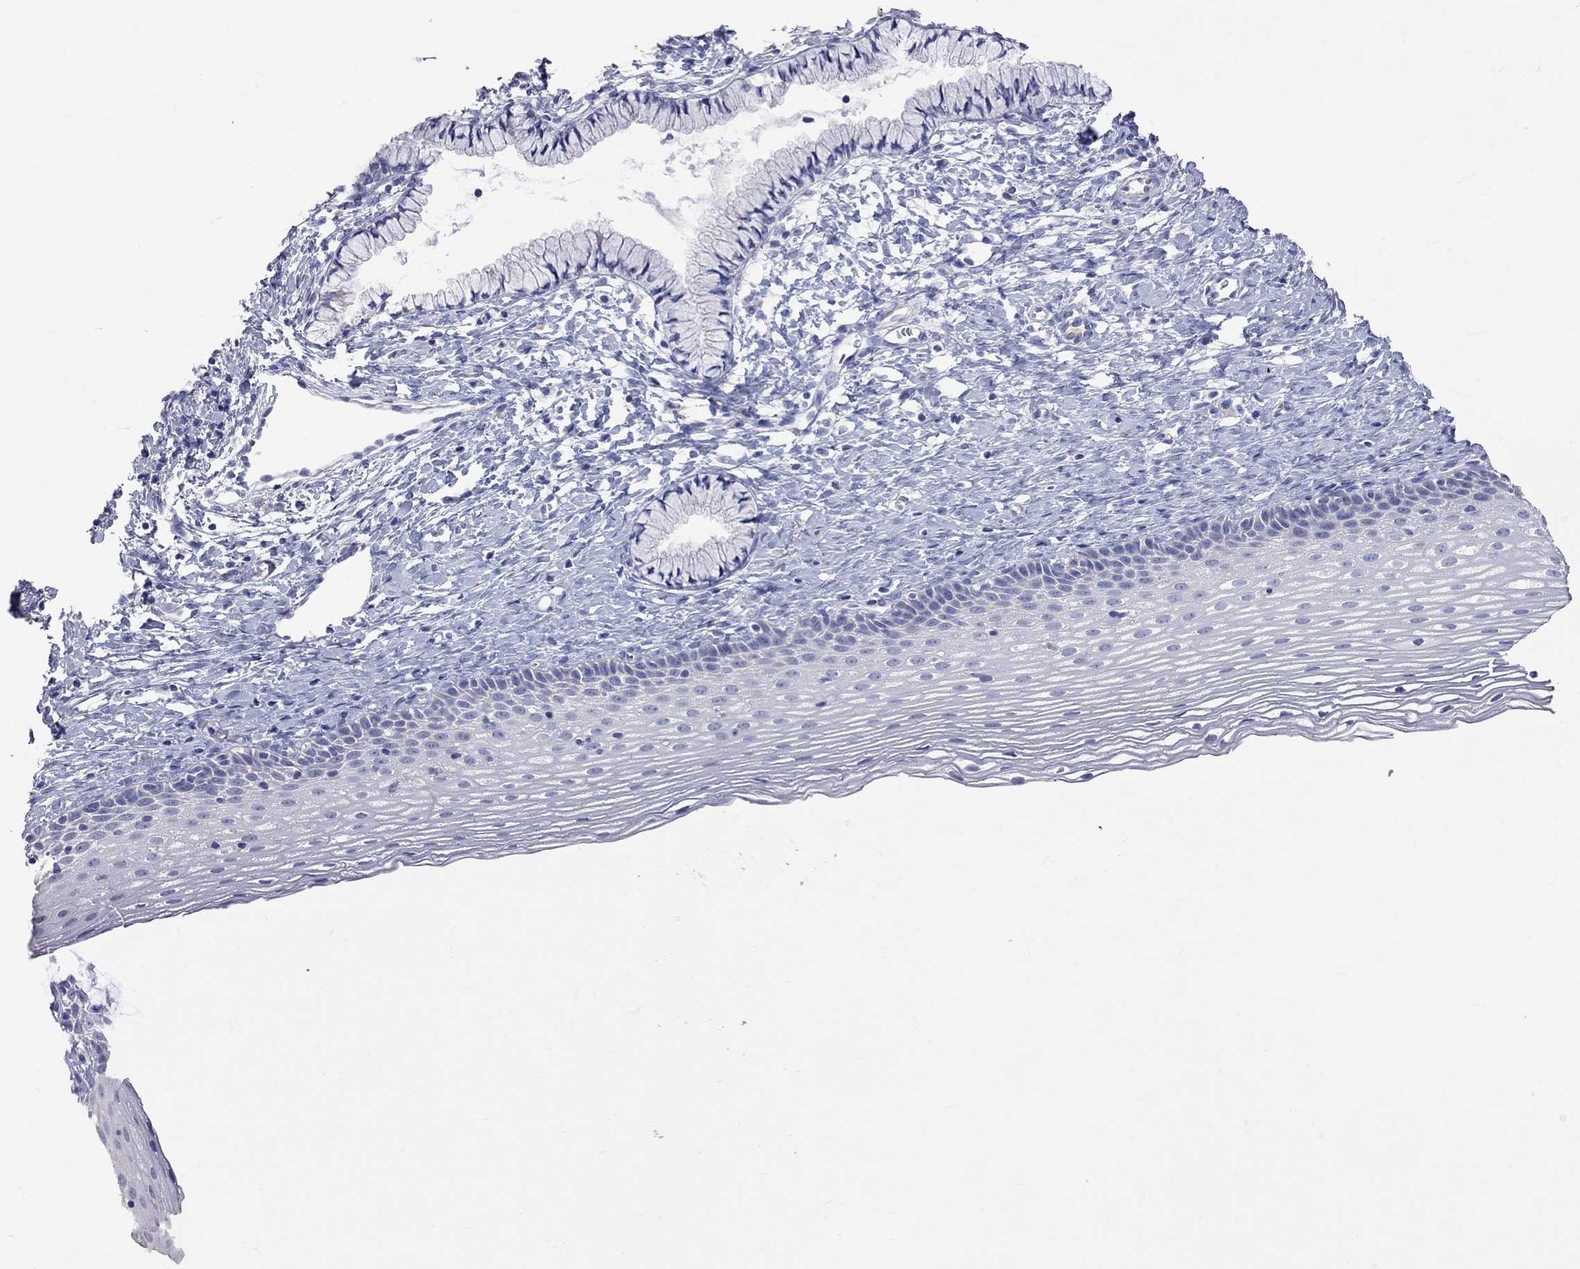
{"staining": {"intensity": "negative", "quantity": "none", "location": "none"}, "tissue": "cervix", "cell_type": "Glandular cells", "image_type": "normal", "snomed": [{"axis": "morphology", "description": "Normal tissue, NOS"}, {"axis": "topography", "description": "Cervix"}], "caption": "Glandular cells are negative for brown protein staining in unremarkable cervix. (Stains: DAB immunohistochemistry (IHC) with hematoxylin counter stain, Microscopy: brightfield microscopy at high magnification).", "gene": "KCND2", "patient": {"sex": "female", "age": 39}}